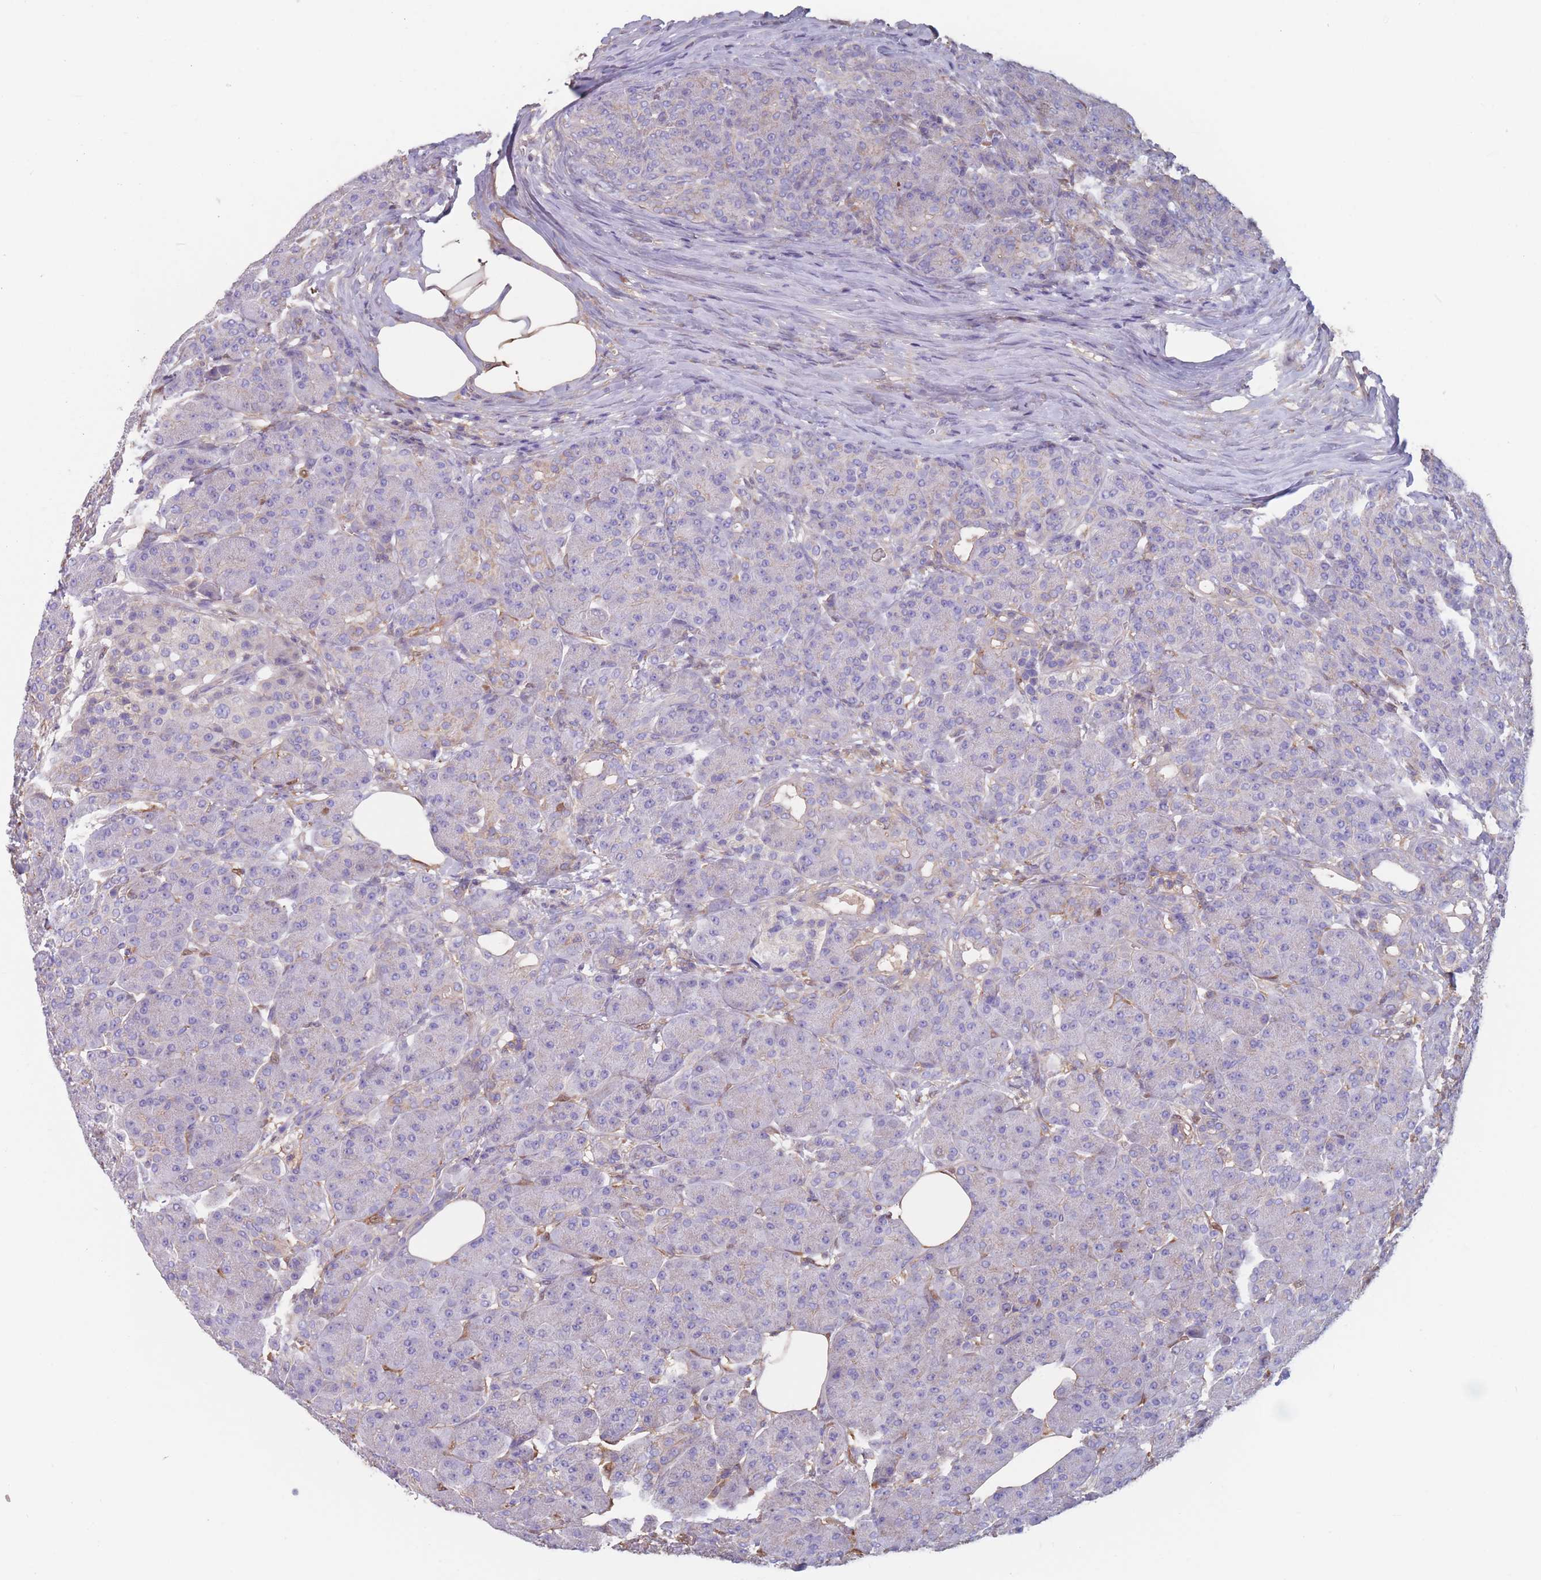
{"staining": {"intensity": "weak", "quantity": "<25%", "location": "cytoplasmic/membranous"}, "tissue": "pancreas", "cell_type": "Exocrine glandular cells", "image_type": "normal", "snomed": [{"axis": "morphology", "description": "Normal tissue, NOS"}, {"axis": "topography", "description": "Pancreas"}], "caption": "IHC of unremarkable pancreas exhibits no positivity in exocrine glandular cells.", "gene": "ADH1A", "patient": {"sex": "male", "age": 63}}